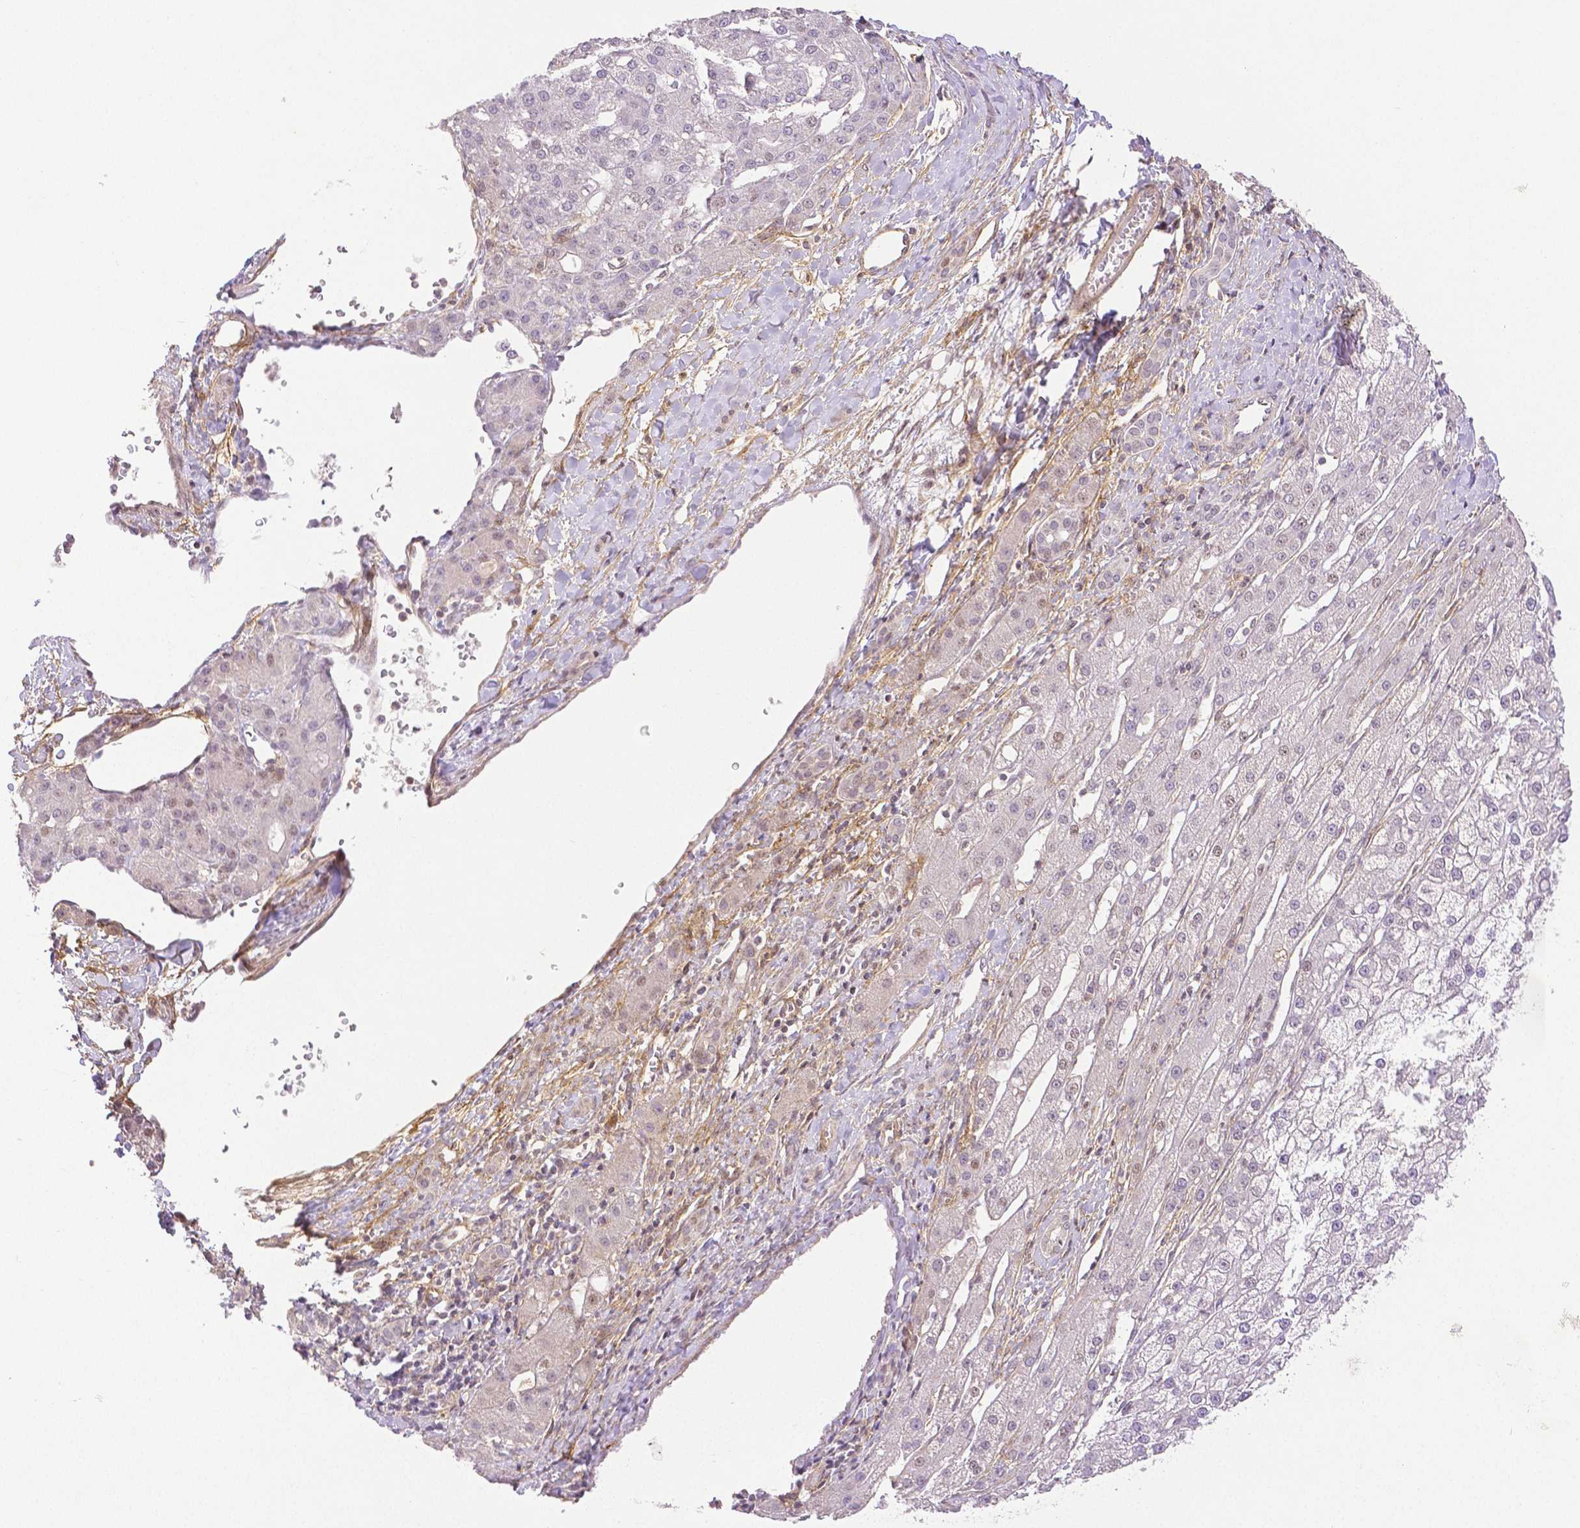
{"staining": {"intensity": "negative", "quantity": "none", "location": "none"}, "tissue": "liver cancer", "cell_type": "Tumor cells", "image_type": "cancer", "snomed": [{"axis": "morphology", "description": "Carcinoma, Hepatocellular, NOS"}, {"axis": "topography", "description": "Liver"}], "caption": "Immunohistochemical staining of liver cancer exhibits no significant staining in tumor cells.", "gene": "THY1", "patient": {"sex": "male", "age": 67}}